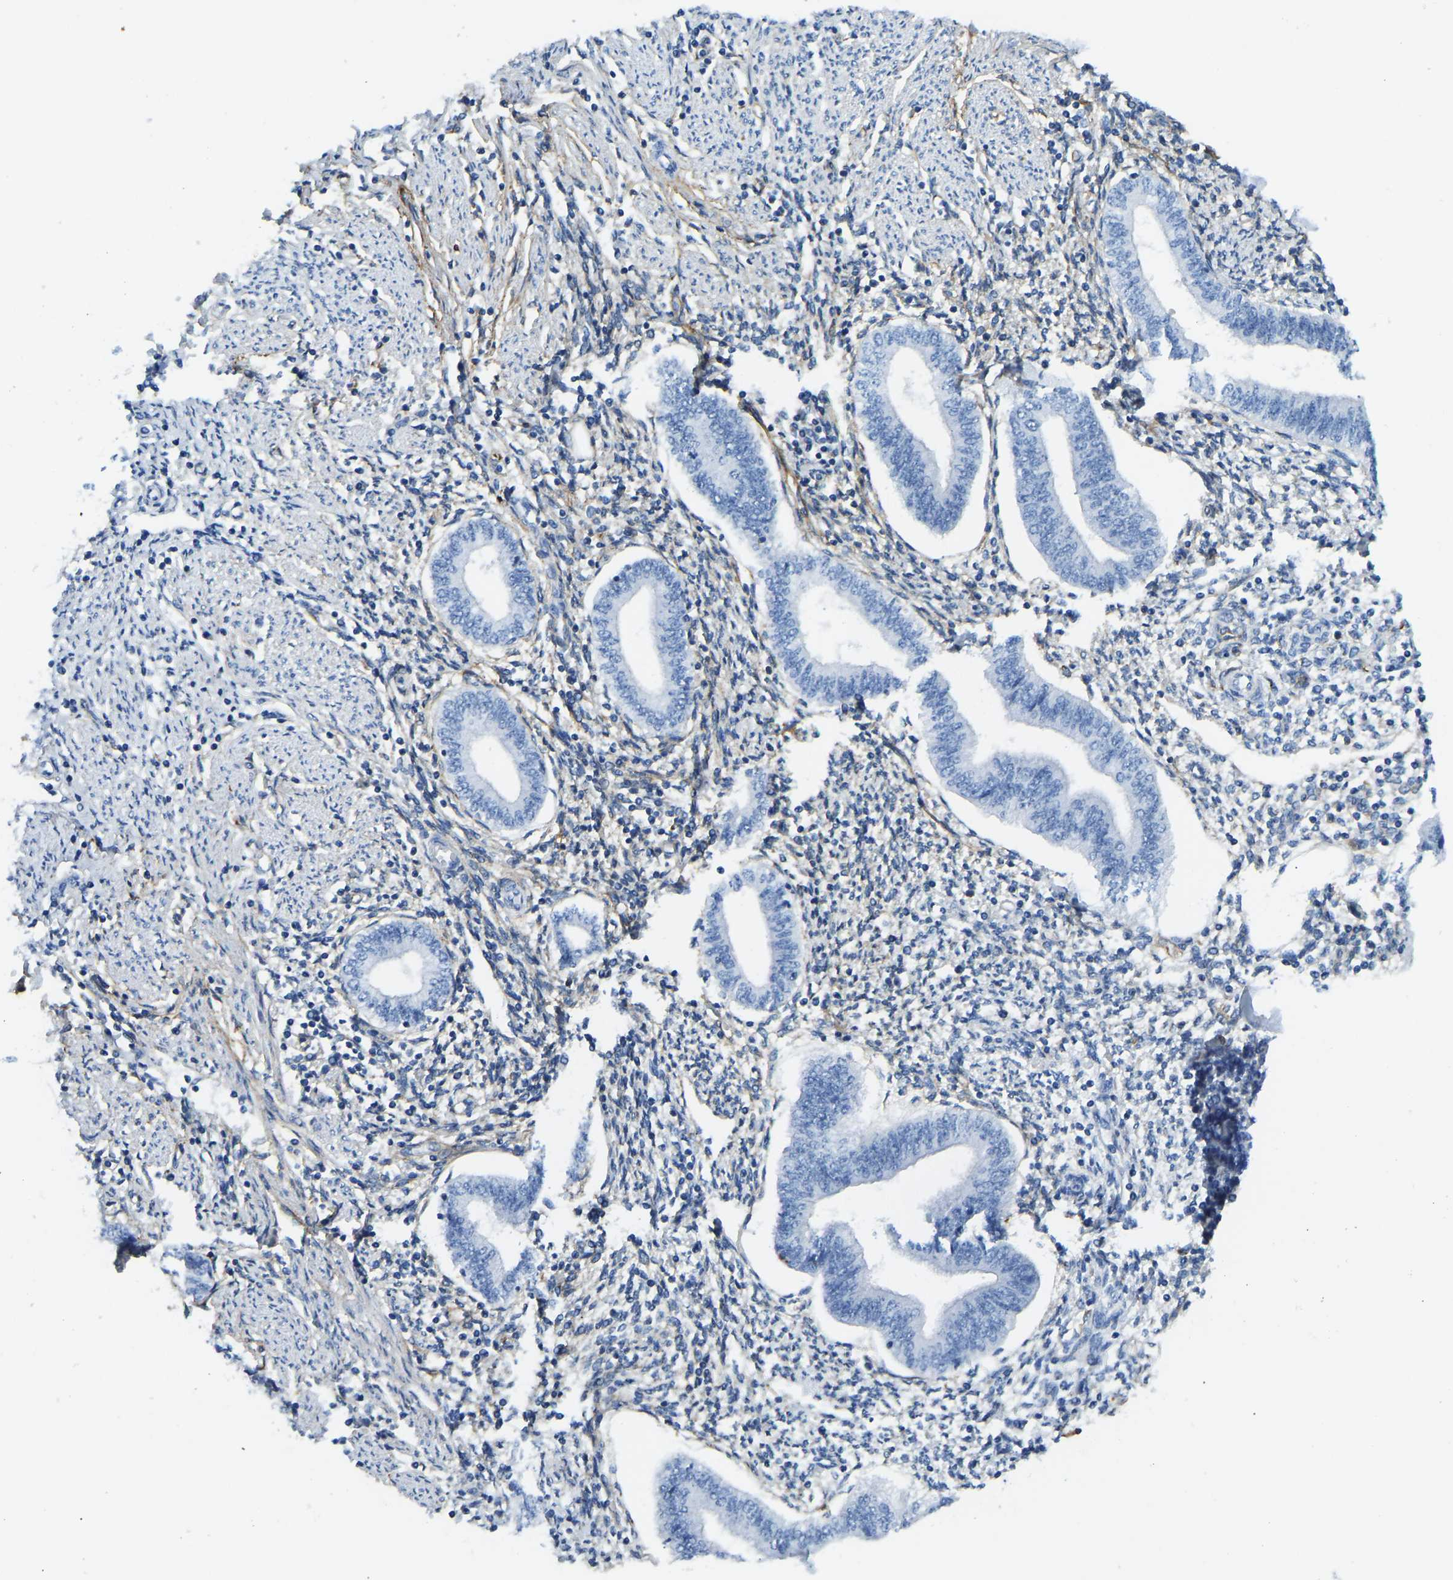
{"staining": {"intensity": "moderate", "quantity": "<25%", "location": "cytoplasmic/membranous"}, "tissue": "endometrium", "cell_type": "Cells in endometrial stroma", "image_type": "normal", "snomed": [{"axis": "morphology", "description": "Normal tissue, NOS"}, {"axis": "topography", "description": "Endometrium"}], "caption": "Immunohistochemical staining of benign endometrium shows moderate cytoplasmic/membranous protein positivity in approximately <25% of cells in endometrial stroma. Nuclei are stained in blue.", "gene": "COL15A1", "patient": {"sex": "female", "age": 50}}